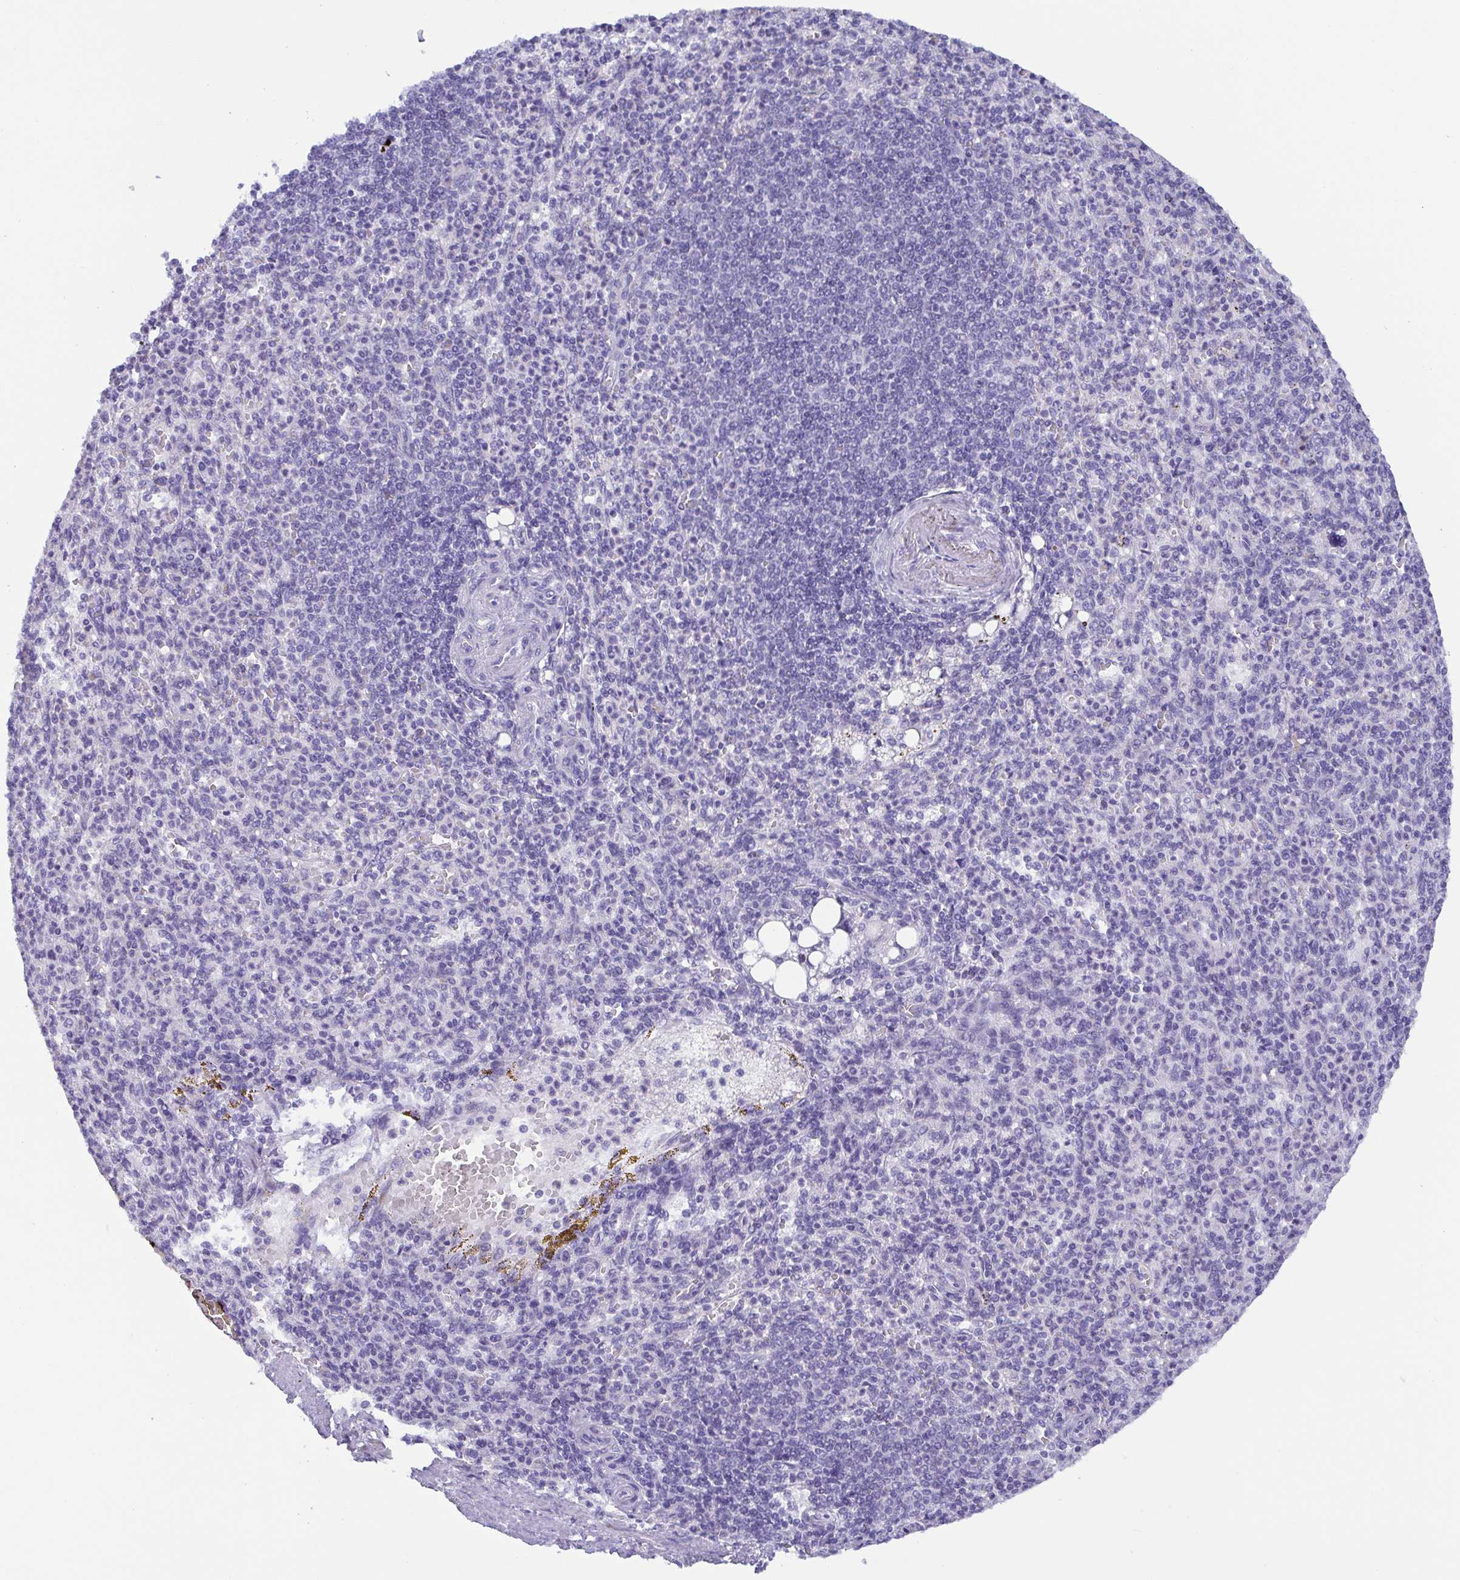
{"staining": {"intensity": "negative", "quantity": "none", "location": "none"}, "tissue": "spleen", "cell_type": "Cells in red pulp", "image_type": "normal", "snomed": [{"axis": "morphology", "description": "Normal tissue, NOS"}, {"axis": "topography", "description": "Spleen"}], "caption": "Micrograph shows no protein positivity in cells in red pulp of benign spleen. Nuclei are stained in blue.", "gene": "MYL7", "patient": {"sex": "female", "age": 74}}